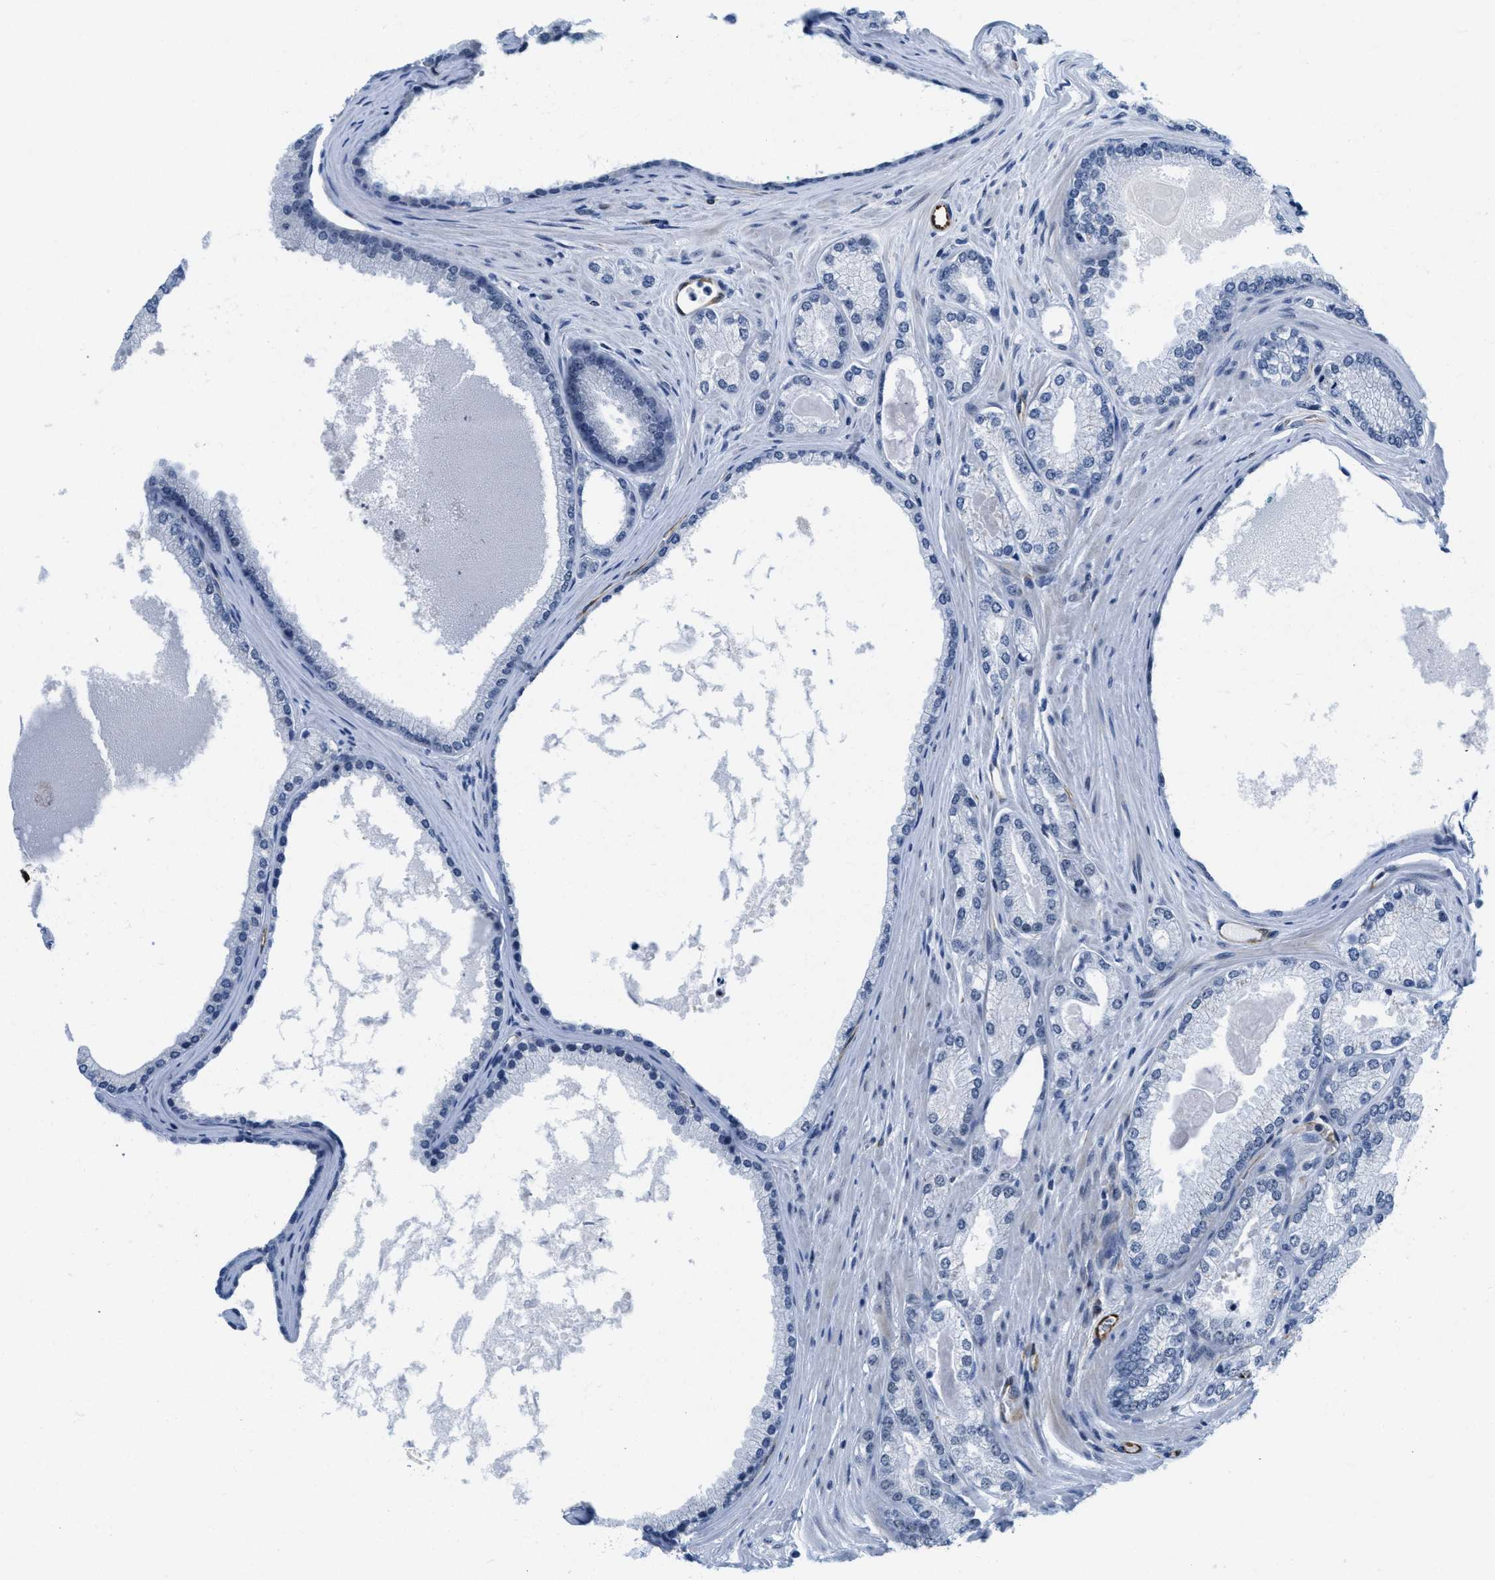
{"staining": {"intensity": "negative", "quantity": "none", "location": "none"}, "tissue": "prostate cancer", "cell_type": "Tumor cells", "image_type": "cancer", "snomed": [{"axis": "morphology", "description": "Adenocarcinoma, High grade"}, {"axis": "topography", "description": "Prostate"}], "caption": "There is no significant expression in tumor cells of prostate cancer (adenocarcinoma (high-grade)). The staining was performed using DAB (3,3'-diaminobenzidine) to visualize the protein expression in brown, while the nuclei were stained in blue with hematoxylin (Magnification: 20x).", "gene": "LRRC8B", "patient": {"sex": "male", "age": 71}}